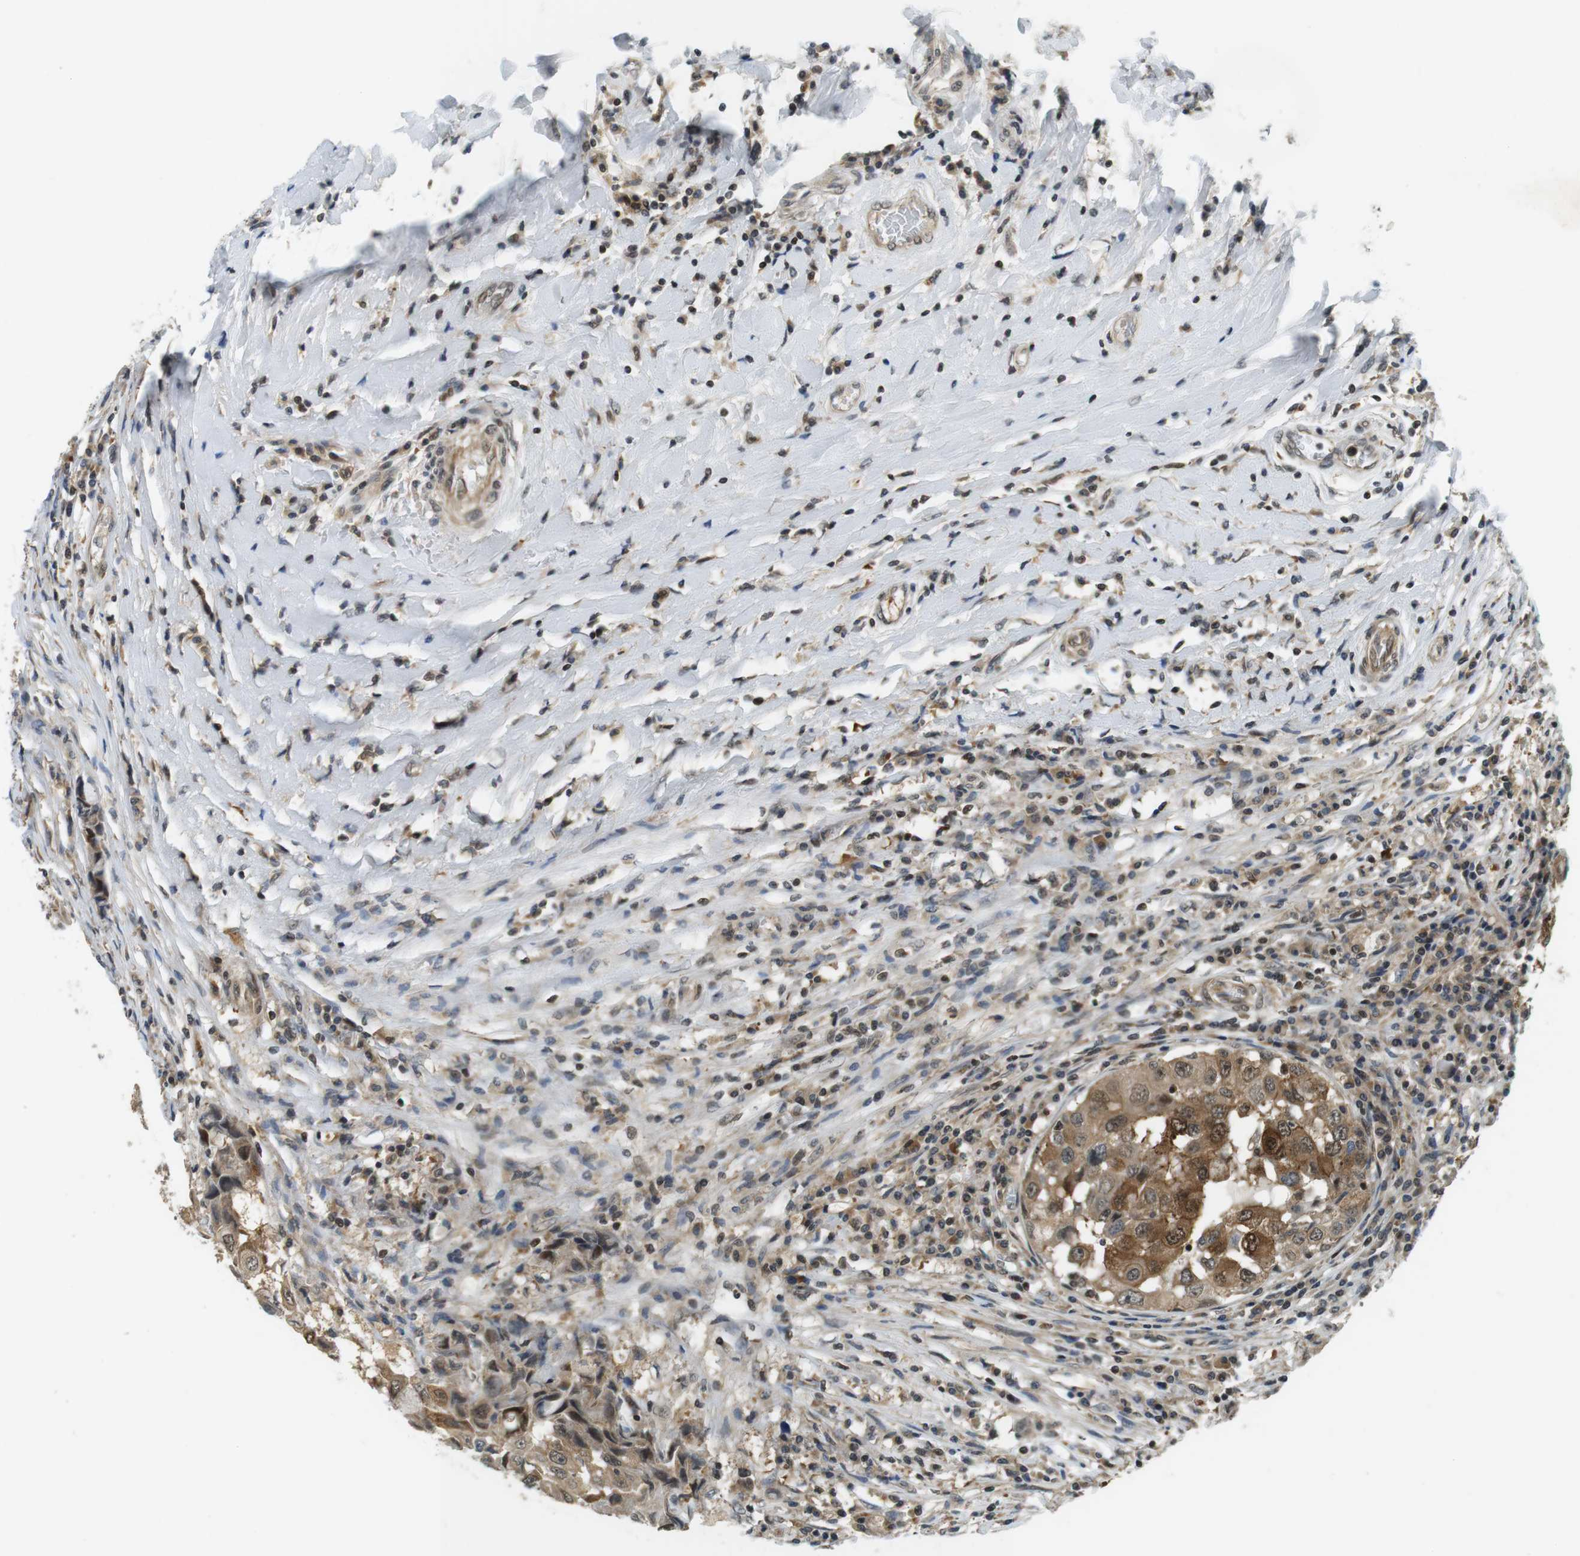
{"staining": {"intensity": "moderate", "quantity": ">75%", "location": "cytoplasmic/membranous,nuclear"}, "tissue": "breast cancer", "cell_type": "Tumor cells", "image_type": "cancer", "snomed": [{"axis": "morphology", "description": "Duct carcinoma"}, {"axis": "topography", "description": "Breast"}], "caption": "The photomicrograph shows a brown stain indicating the presence of a protein in the cytoplasmic/membranous and nuclear of tumor cells in breast invasive ductal carcinoma.", "gene": "BRD4", "patient": {"sex": "female", "age": 27}}